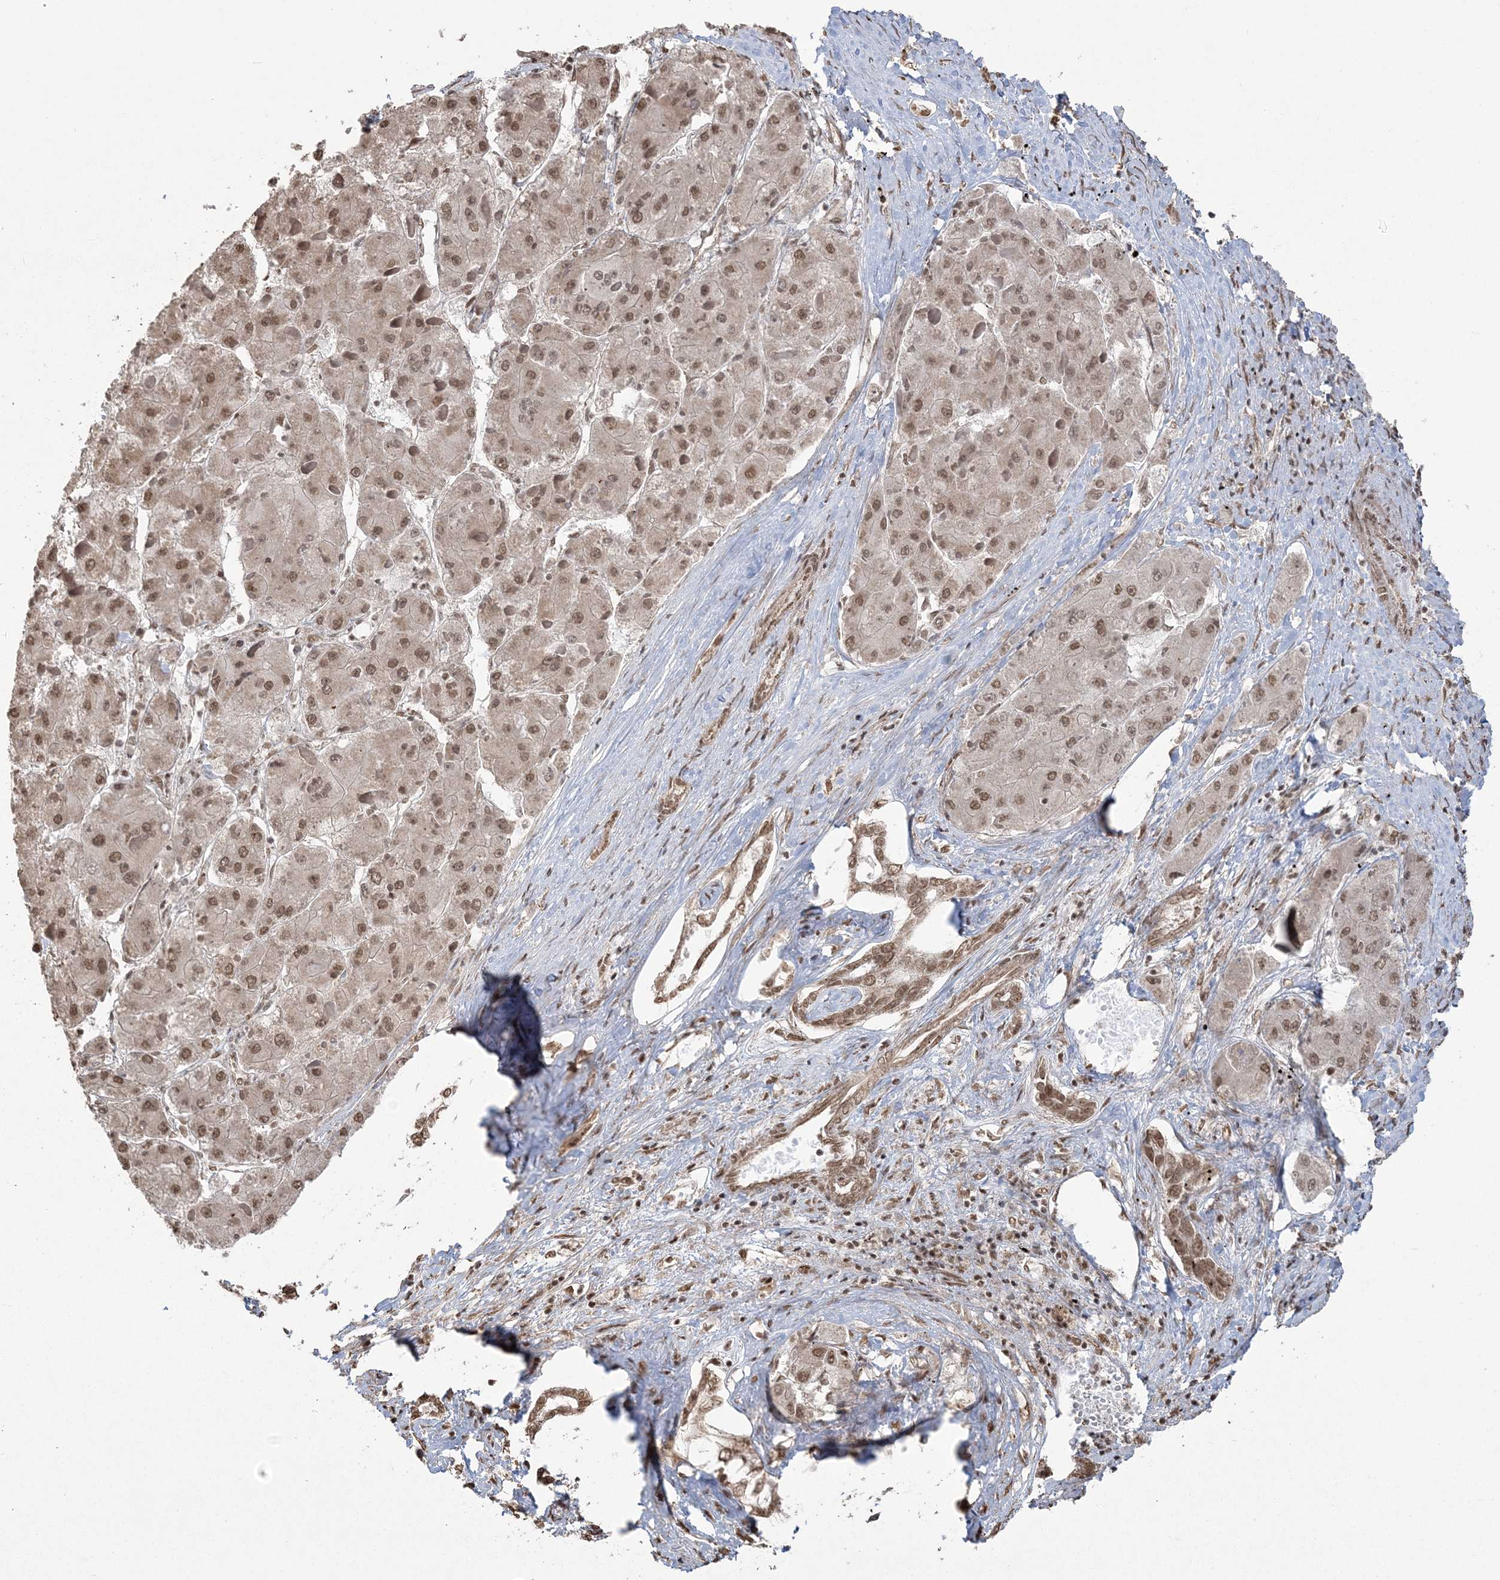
{"staining": {"intensity": "moderate", "quantity": ">75%", "location": "nuclear"}, "tissue": "liver cancer", "cell_type": "Tumor cells", "image_type": "cancer", "snomed": [{"axis": "morphology", "description": "Carcinoma, Hepatocellular, NOS"}, {"axis": "topography", "description": "Liver"}], "caption": "Liver hepatocellular carcinoma stained with DAB (3,3'-diaminobenzidine) immunohistochemistry (IHC) displays medium levels of moderate nuclear positivity in about >75% of tumor cells.", "gene": "ZNF839", "patient": {"sex": "female", "age": 73}}